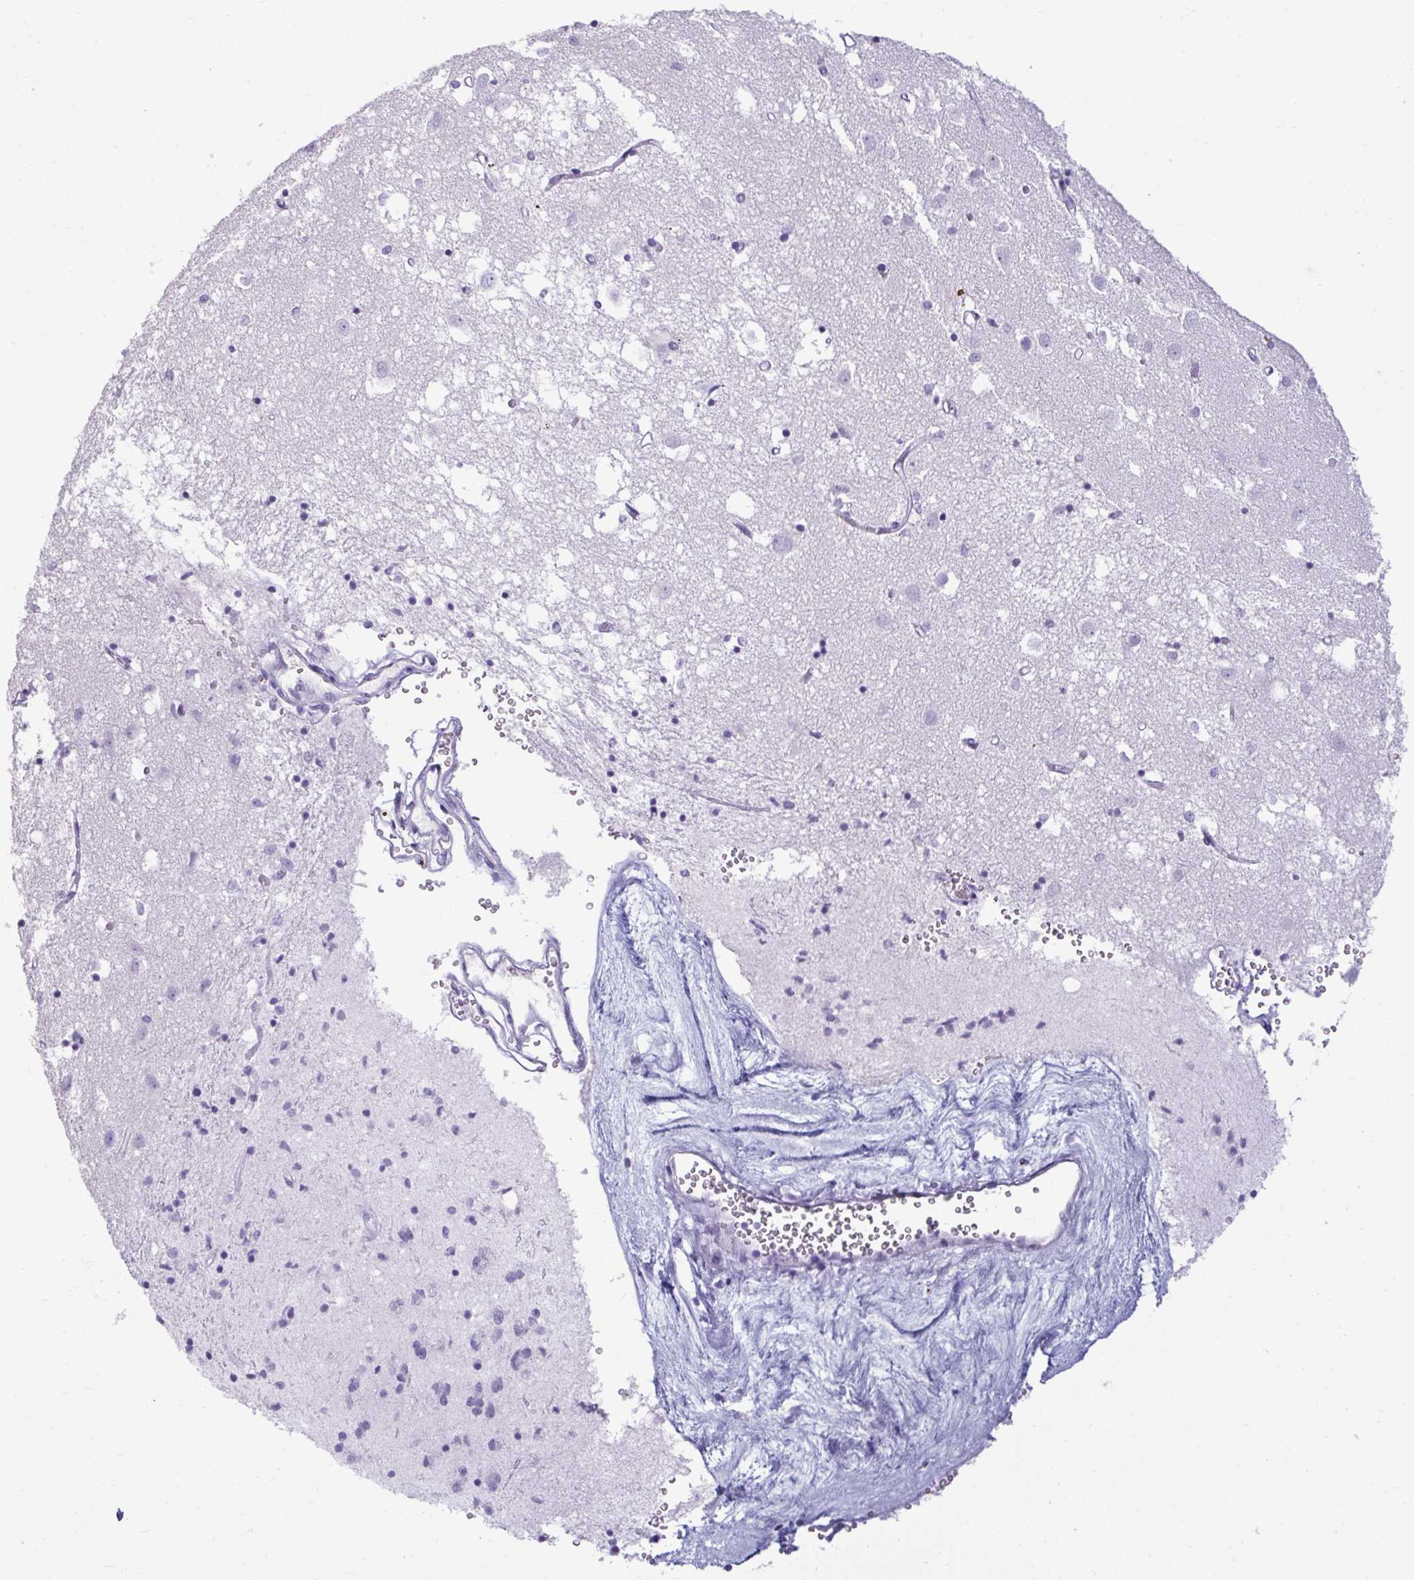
{"staining": {"intensity": "negative", "quantity": "none", "location": "none"}, "tissue": "caudate", "cell_type": "Glial cells", "image_type": "normal", "snomed": [{"axis": "morphology", "description": "Normal tissue, NOS"}, {"axis": "topography", "description": "Lateral ventricle wall"}], "caption": "This image is of normal caudate stained with immunohistochemistry (IHC) to label a protein in brown with the nuclei are counter-stained blue. There is no staining in glial cells.", "gene": "ANKRD60", "patient": {"sex": "male", "age": 70}}